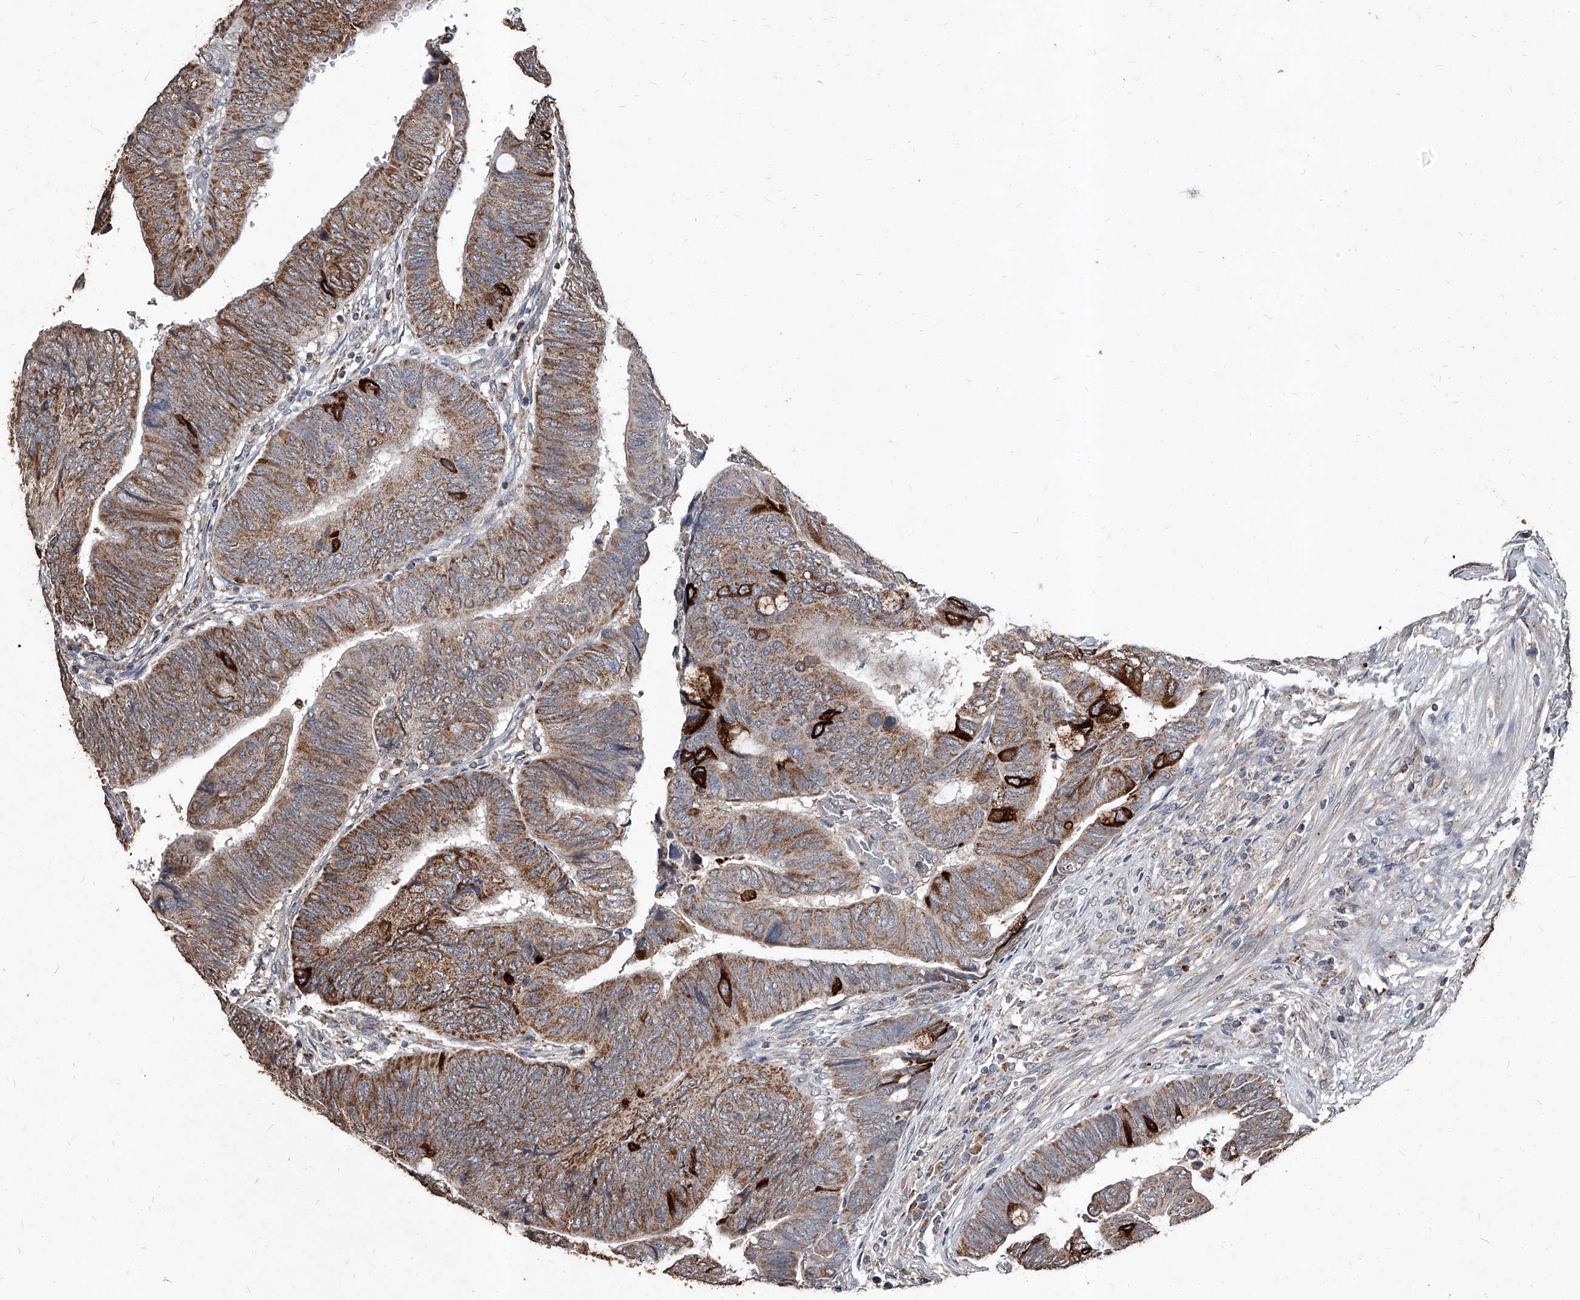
{"staining": {"intensity": "moderate", "quantity": ">75%", "location": "cytoplasmic/membranous"}, "tissue": "colorectal cancer", "cell_type": "Tumor cells", "image_type": "cancer", "snomed": [{"axis": "morphology", "description": "Normal tissue, NOS"}, {"axis": "morphology", "description": "Adenocarcinoma, NOS"}, {"axis": "topography", "description": "Rectum"}, {"axis": "topography", "description": "Peripheral nerve tissue"}], "caption": "IHC photomicrograph of human adenocarcinoma (colorectal) stained for a protein (brown), which demonstrates medium levels of moderate cytoplasmic/membranous expression in about >75% of tumor cells.", "gene": "GPR183", "patient": {"sex": "male", "age": 92}}